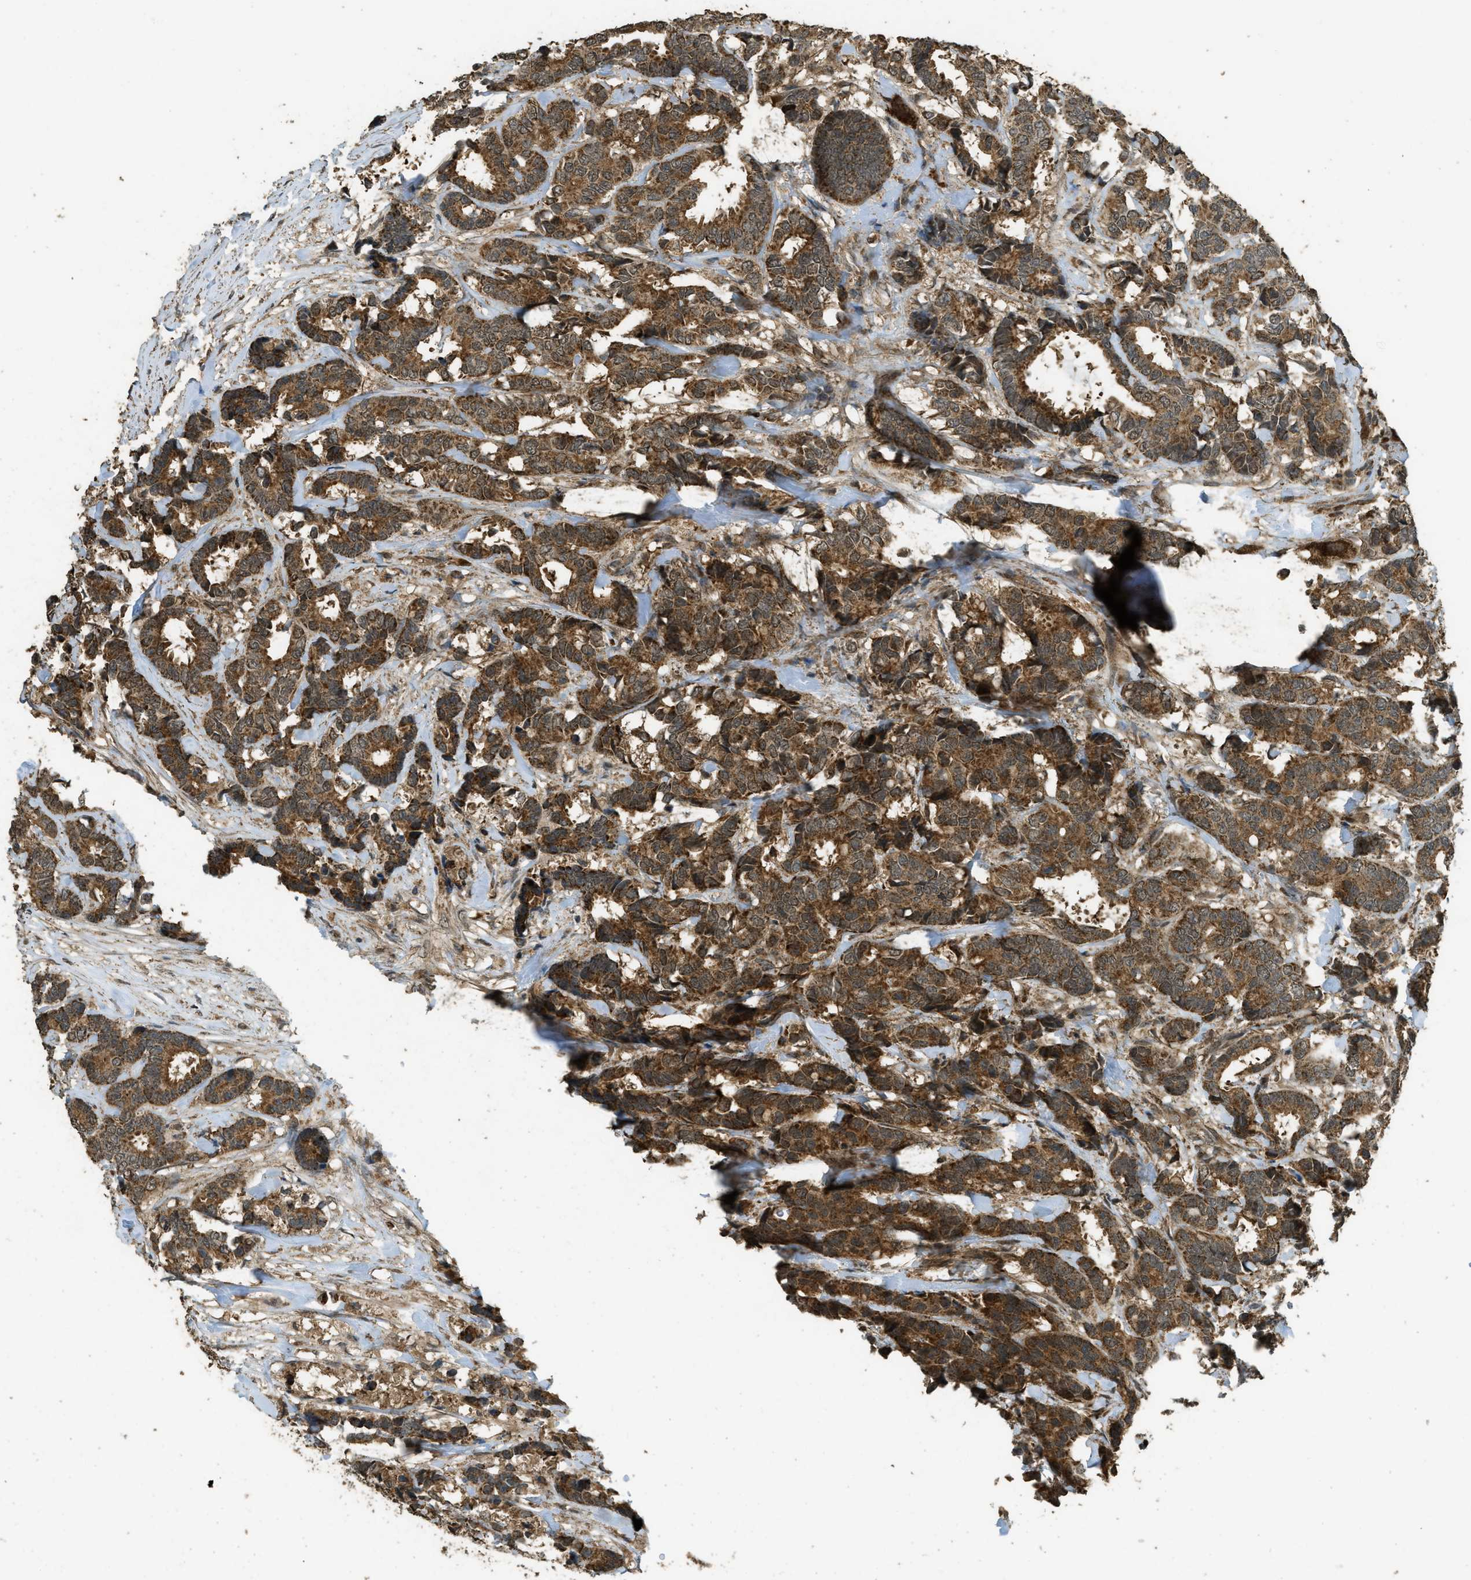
{"staining": {"intensity": "moderate", "quantity": ">75%", "location": "cytoplasmic/membranous"}, "tissue": "breast cancer", "cell_type": "Tumor cells", "image_type": "cancer", "snomed": [{"axis": "morphology", "description": "Duct carcinoma"}, {"axis": "topography", "description": "Breast"}], "caption": "Moderate cytoplasmic/membranous protein positivity is identified in approximately >75% of tumor cells in breast cancer (infiltrating ductal carcinoma). The protein of interest is stained brown, and the nuclei are stained in blue (DAB IHC with brightfield microscopy, high magnification).", "gene": "CTPS1", "patient": {"sex": "female", "age": 87}}